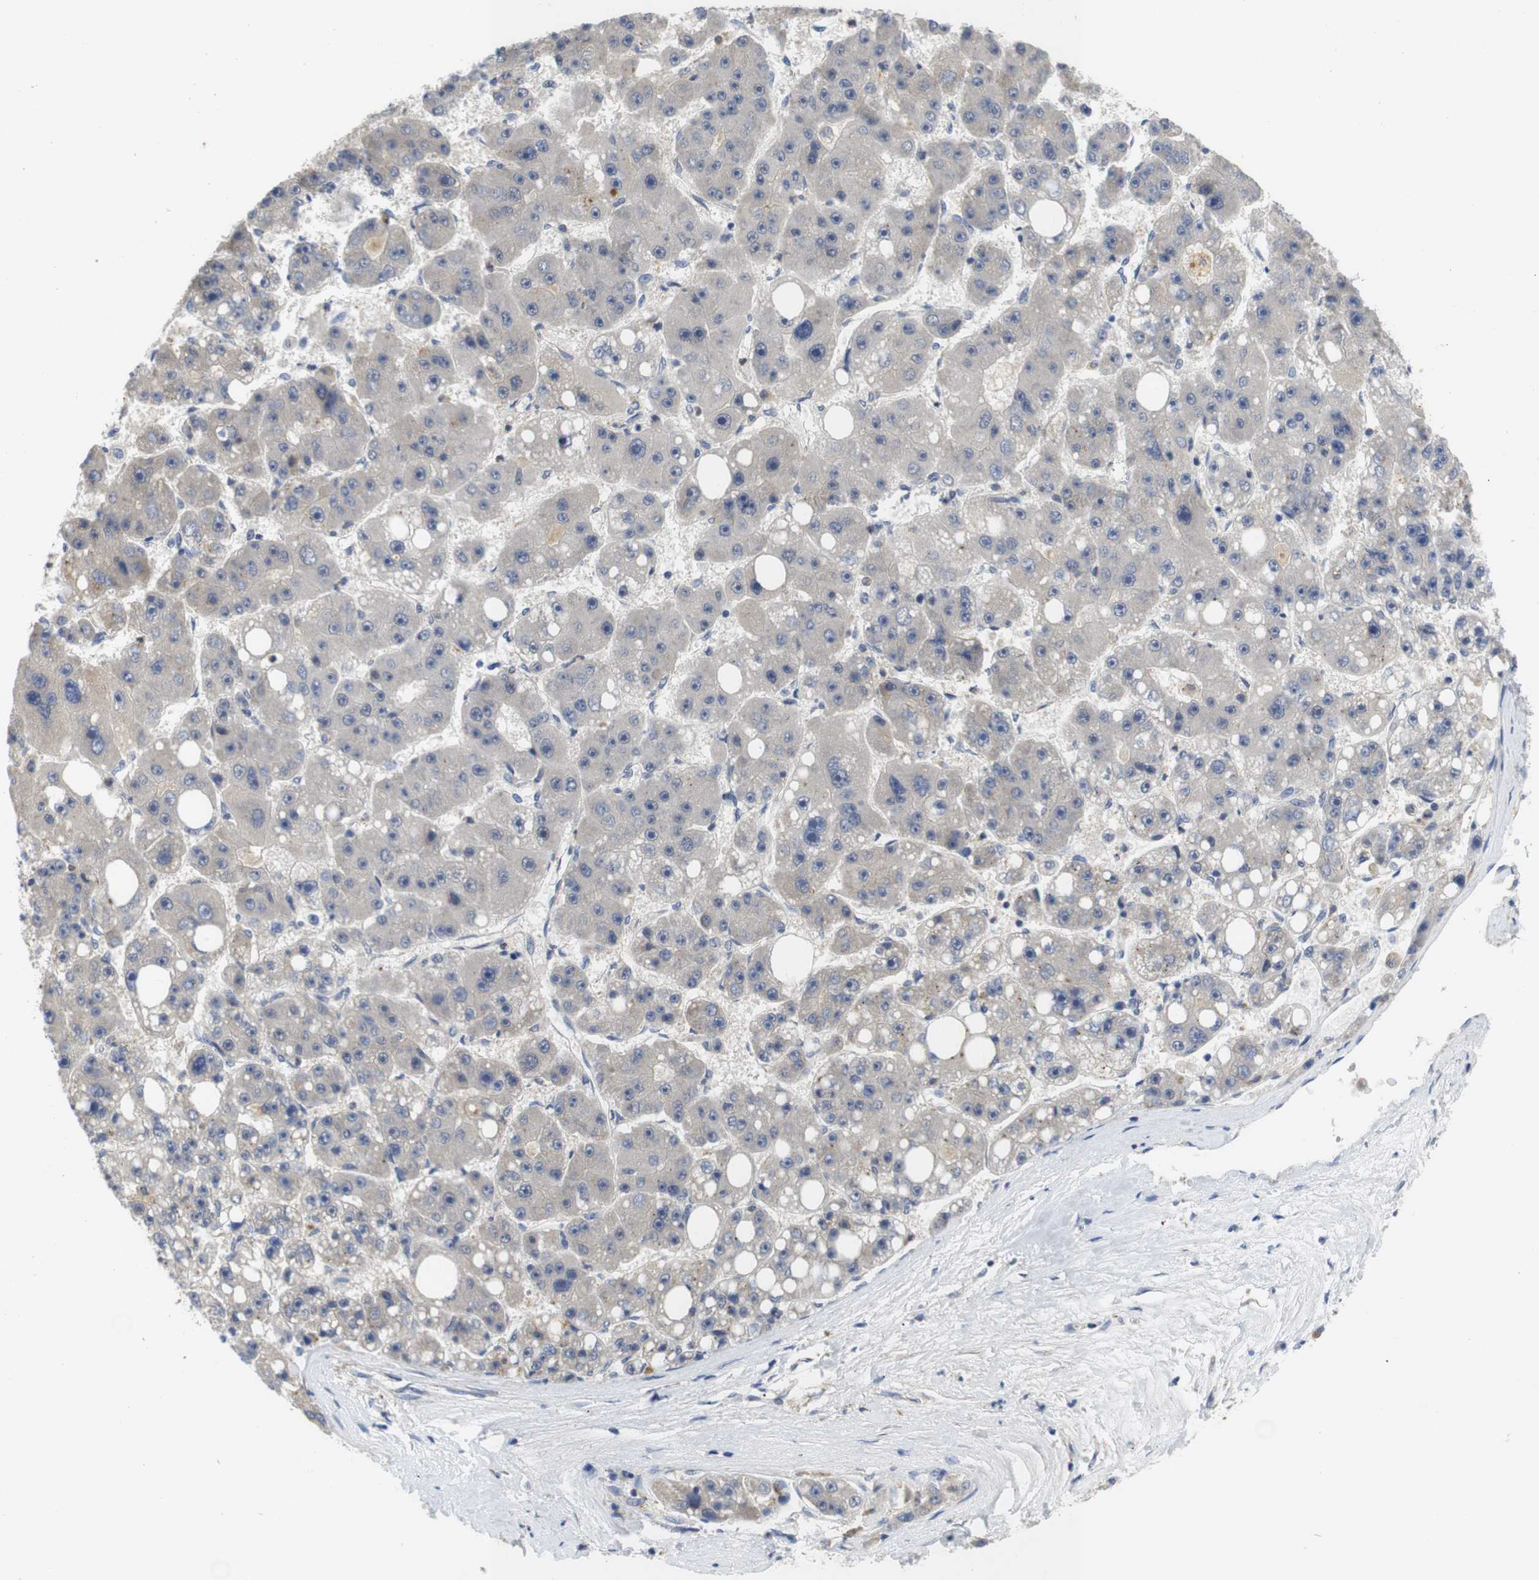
{"staining": {"intensity": "negative", "quantity": "none", "location": "none"}, "tissue": "liver cancer", "cell_type": "Tumor cells", "image_type": "cancer", "snomed": [{"axis": "morphology", "description": "Carcinoma, Hepatocellular, NOS"}, {"axis": "topography", "description": "Liver"}], "caption": "High power microscopy micrograph of an immunohistochemistry (IHC) micrograph of liver cancer (hepatocellular carcinoma), revealing no significant positivity in tumor cells.", "gene": "FNTA", "patient": {"sex": "female", "age": 61}}